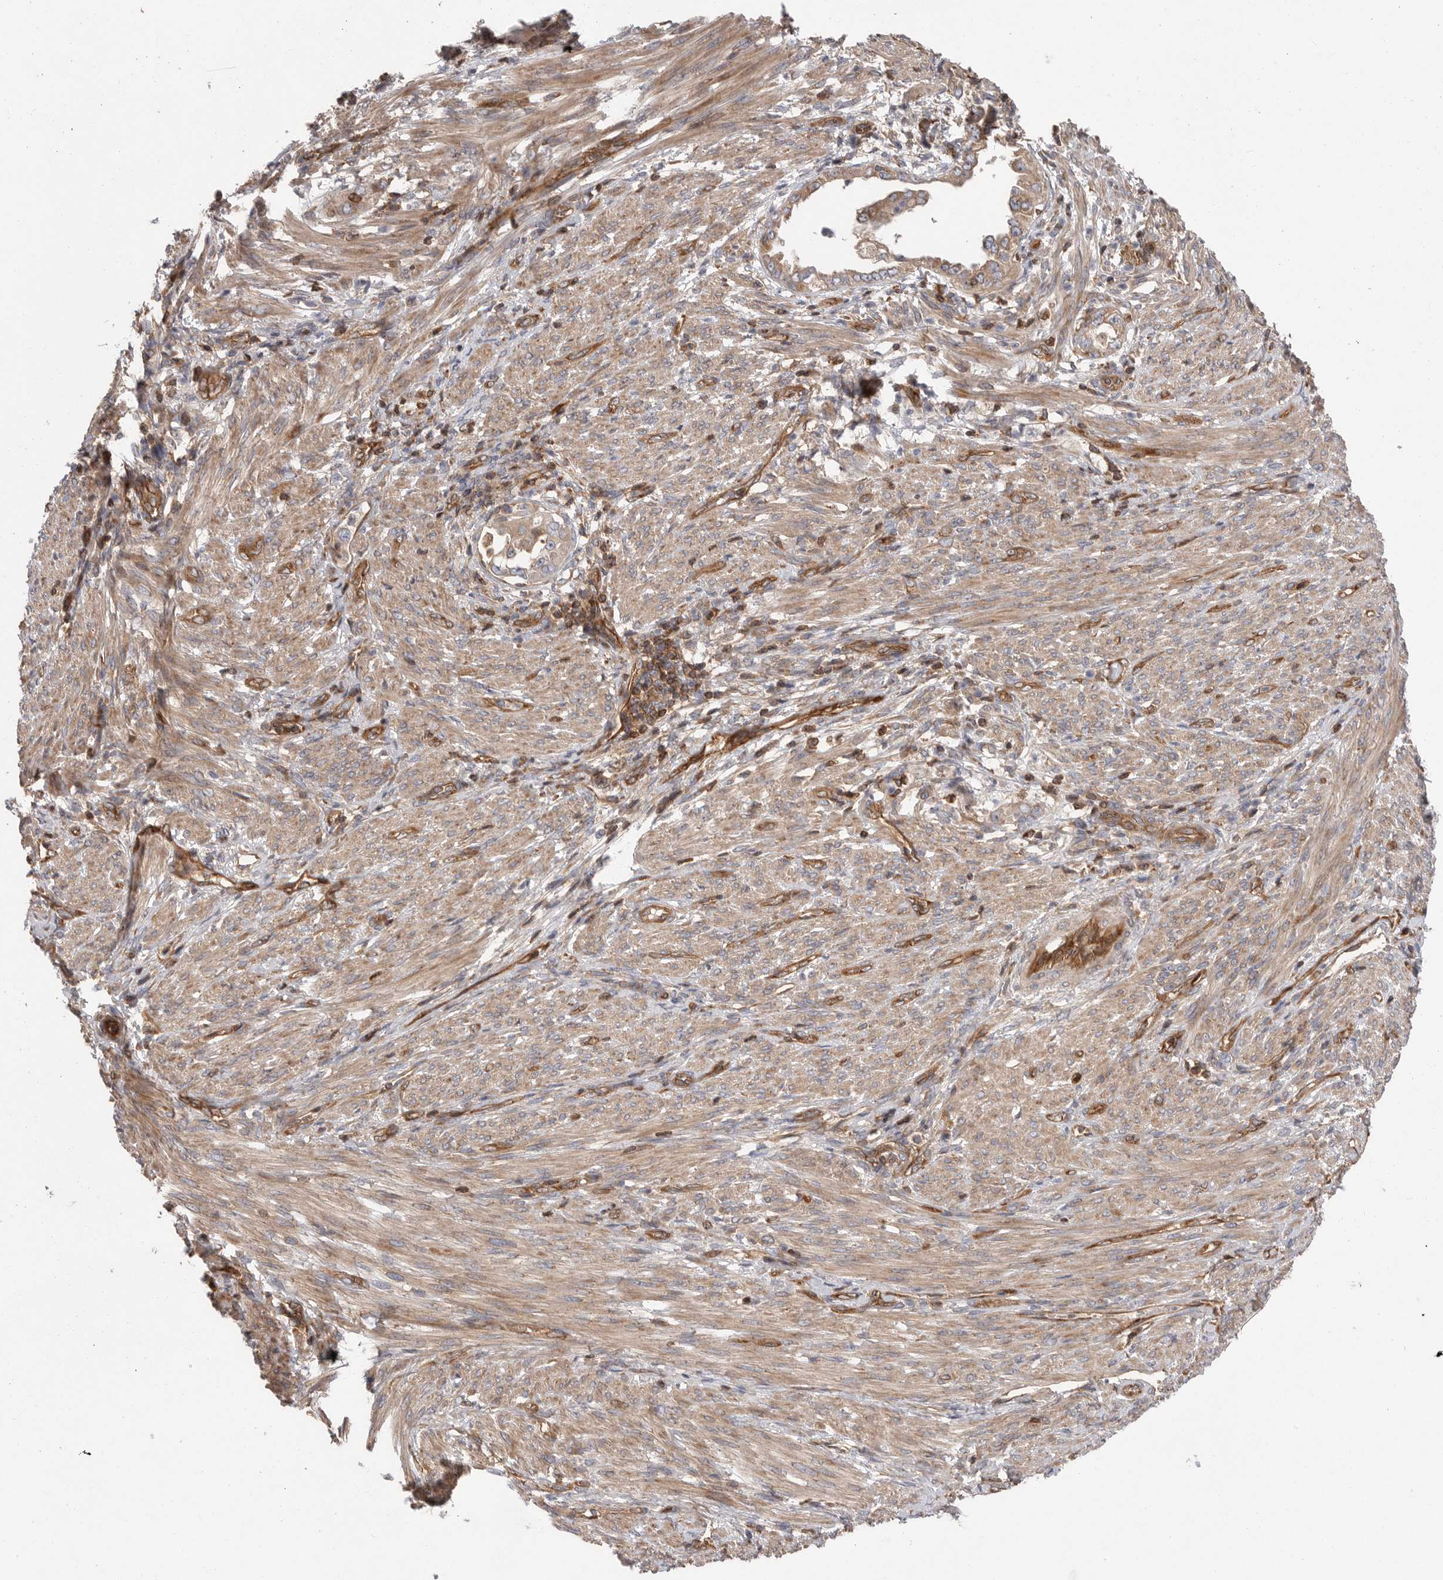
{"staining": {"intensity": "moderate", "quantity": ">75%", "location": "cytoplasmic/membranous"}, "tissue": "endometrial cancer", "cell_type": "Tumor cells", "image_type": "cancer", "snomed": [{"axis": "morphology", "description": "Adenocarcinoma, NOS"}, {"axis": "topography", "description": "Endometrium"}], "caption": "Endometrial cancer (adenocarcinoma) stained with DAB IHC shows medium levels of moderate cytoplasmic/membranous staining in about >75% of tumor cells.", "gene": "PRKCH", "patient": {"sex": "female", "age": 85}}